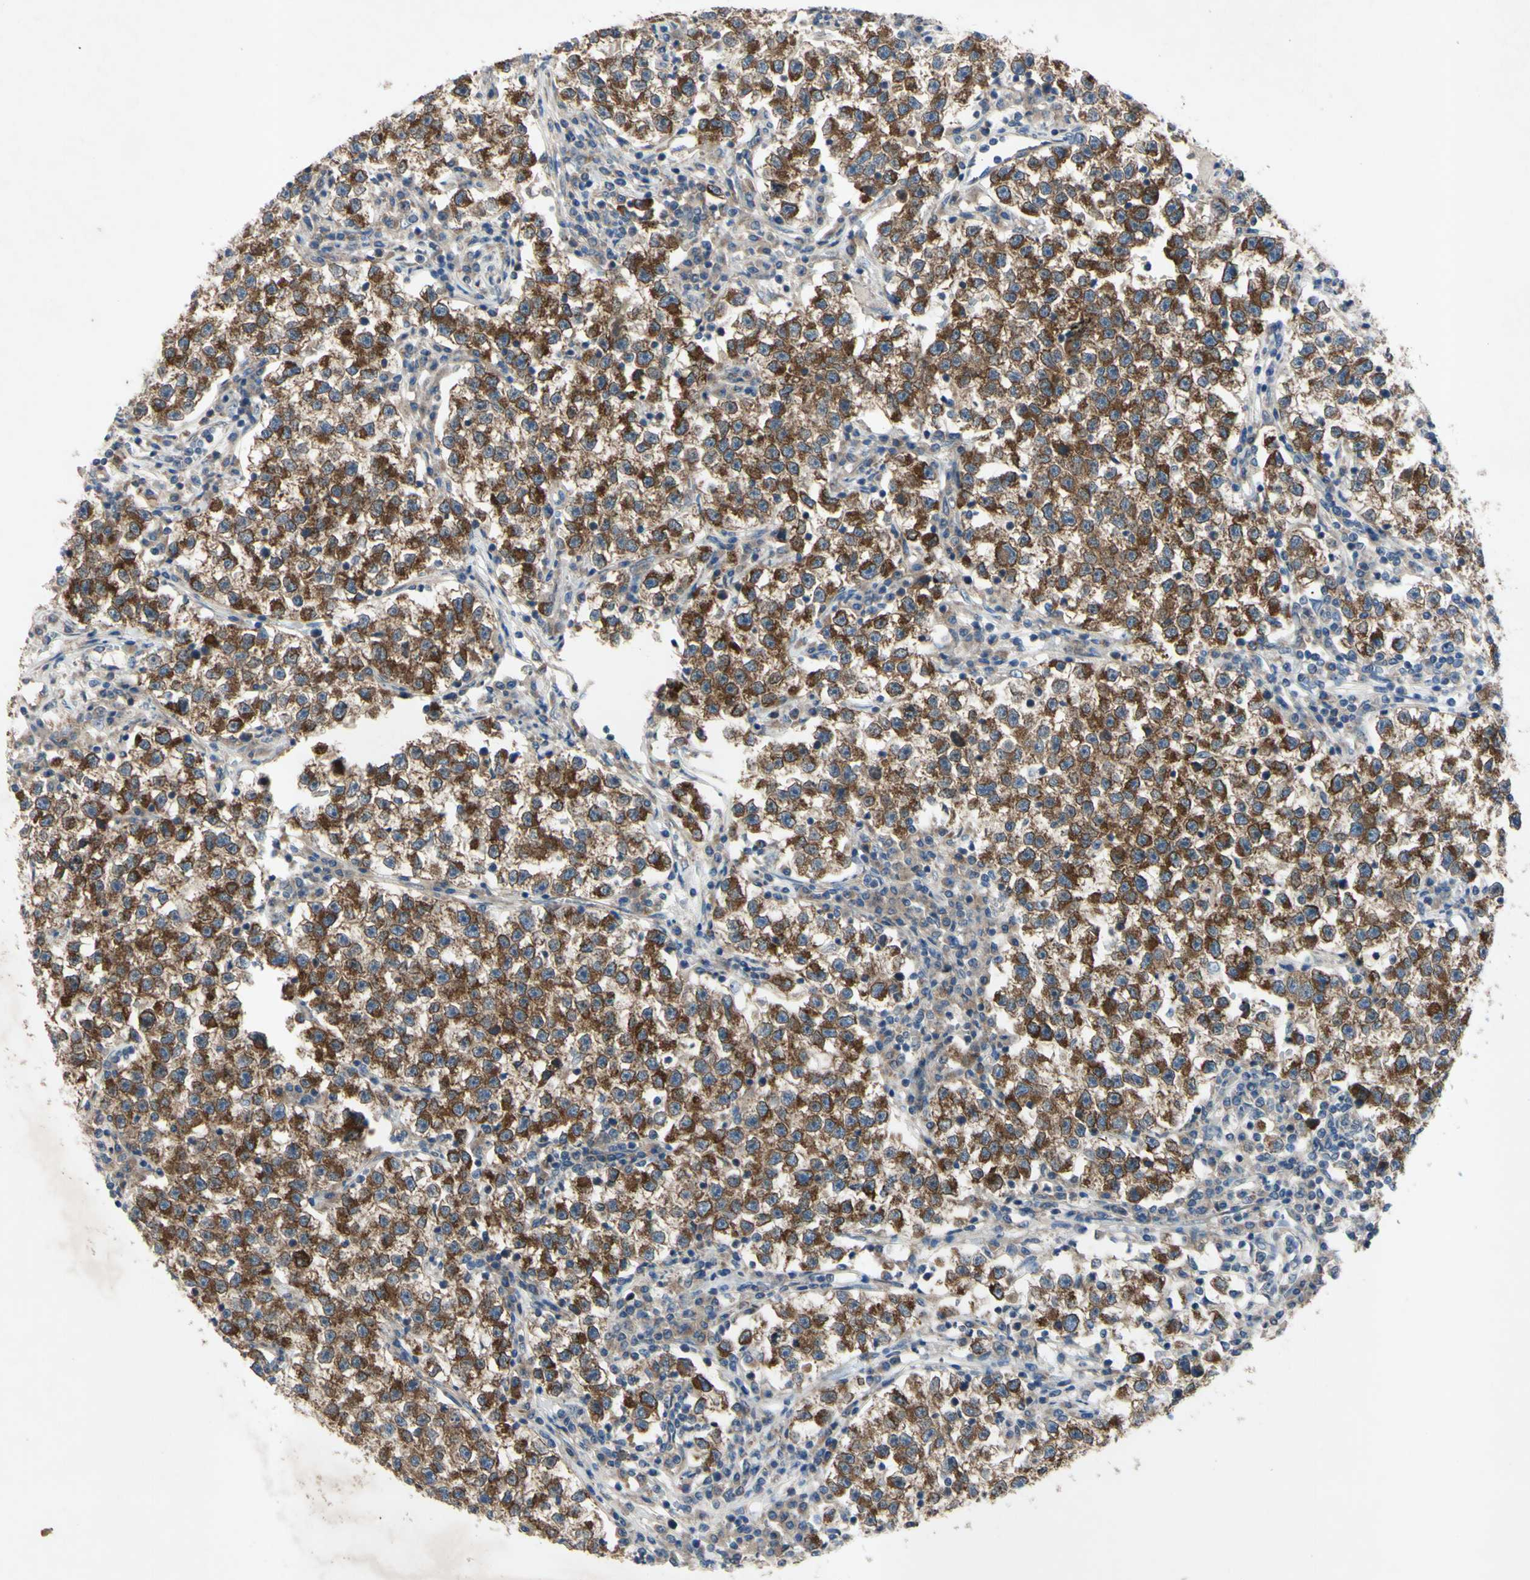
{"staining": {"intensity": "strong", "quantity": ">75%", "location": "cytoplasmic/membranous"}, "tissue": "testis cancer", "cell_type": "Tumor cells", "image_type": "cancer", "snomed": [{"axis": "morphology", "description": "Seminoma, NOS"}, {"axis": "topography", "description": "Testis"}], "caption": "Immunohistochemistry (IHC) photomicrograph of testis cancer (seminoma) stained for a protein (brown), which displays high levels of strong cytoplasmic/membranous positivity in about >75% of tumor cells.", "gene": "HILPDA", "patient": {"sex": "male", "age": 22}}